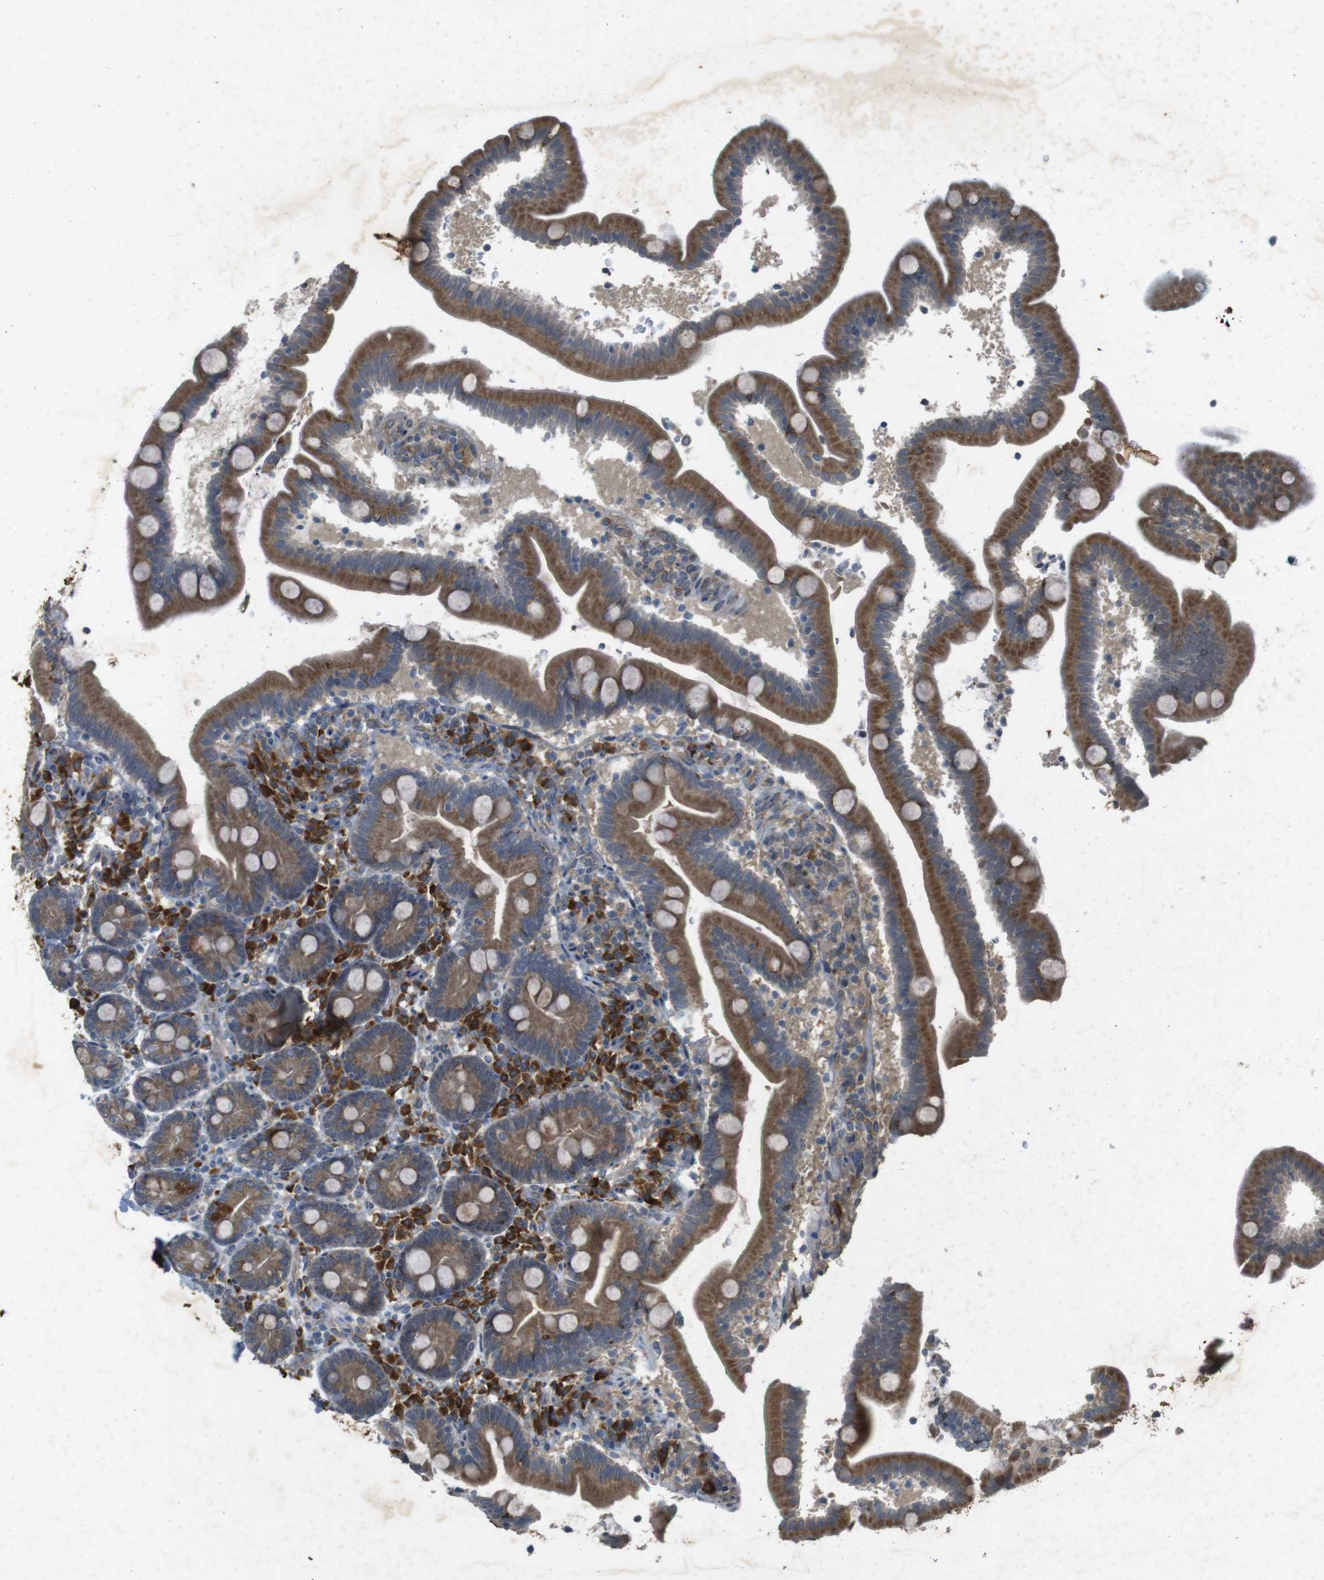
{"staining": {"intensity": "moderate", "quantity": ">75%", "location": "cytoplasmic/membranous"}, "tissue": "duodenum", "cell_type": "Glandular cells", "image_type": "normal", "snomed": [{"axis": "morphology", "description": "Normal tissue, NOS"}, {"axis": "topography", "description": "Duodenum"}], "caption": "Human duodenum stained for a protein (brown) demonstrates moderate cytoplasmic/membranous positive staining in about >75% of glandular cells.", "gene": "FLCN", "patient": {"sex": "male", "age": 54}}